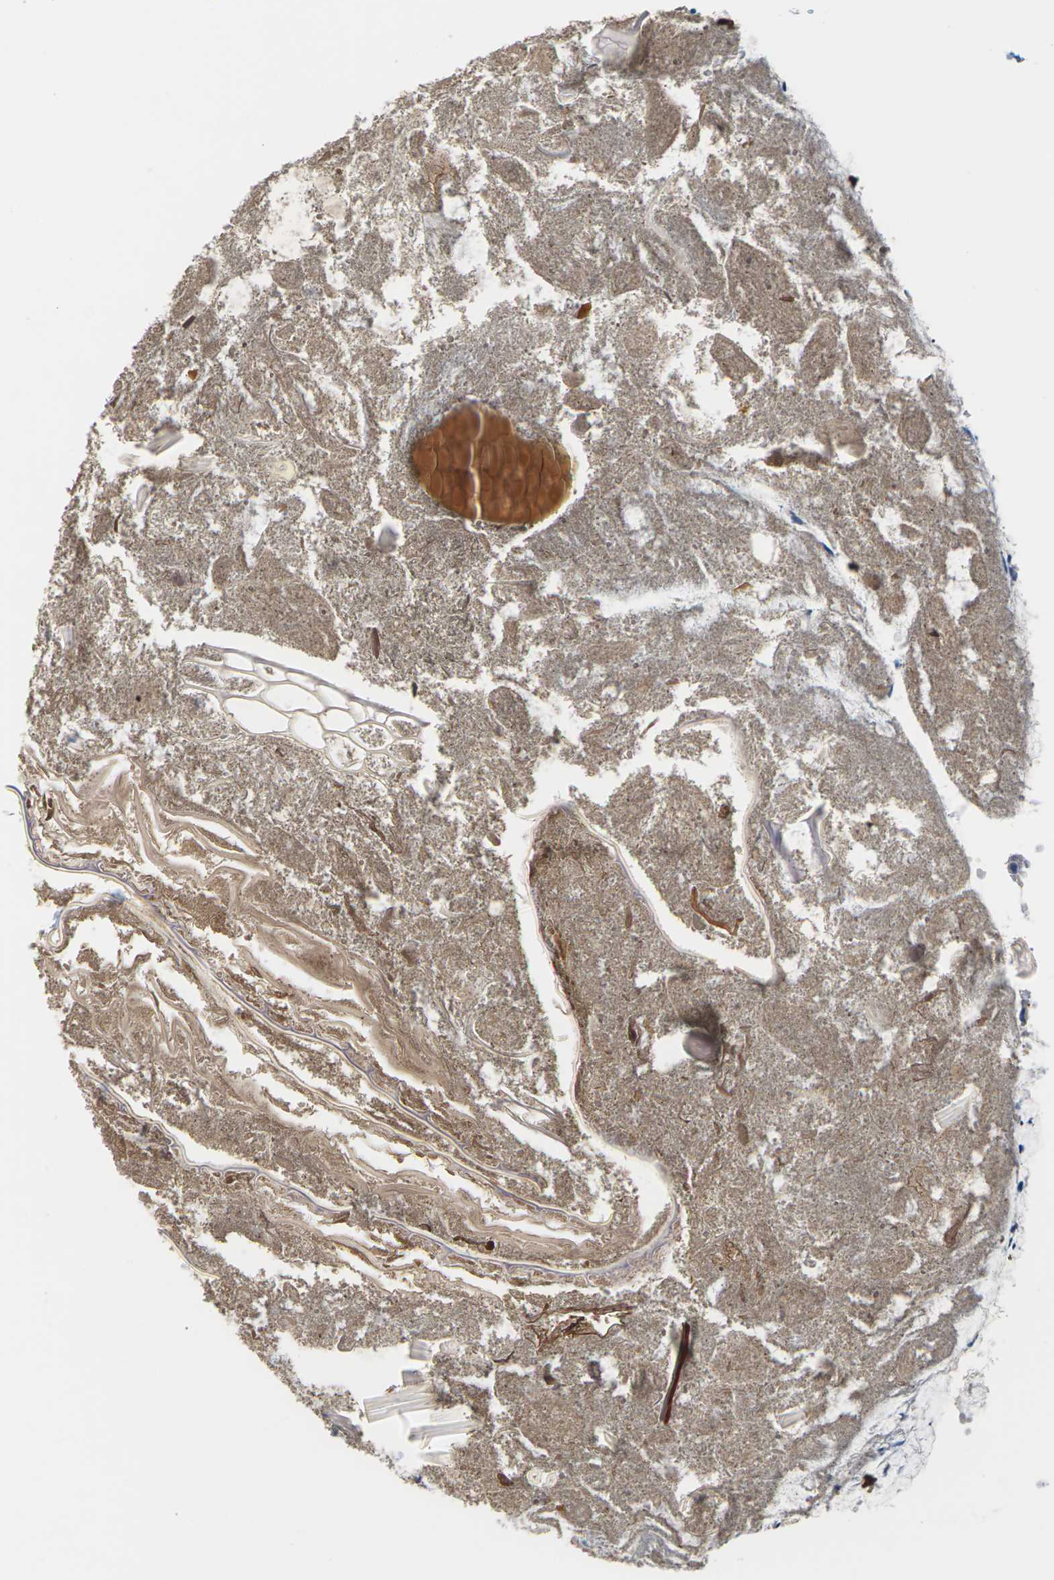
{"staining": {"intensity": "moderate", "quantity": ">75%", "location": "cytoplasmic/membranous"}, "tissue": "appendix", "cell_type": "Glandular cells", "image_type": "normal", "snomed": [{"axis": "morphology", "description": "Normal tissue, NOS"}, {"axis": "topography", "description": "Appendix"}], "caption": "Immunohistochemistry image of unremarkable appendix stained for a protein (brown), which demonstrates medium levels of moderate cytoplasmic/membranous expression in approximately >75% of glandular cells.", "gene": "SYNGR2", "patient": {"sex": "male", "age": 52}}